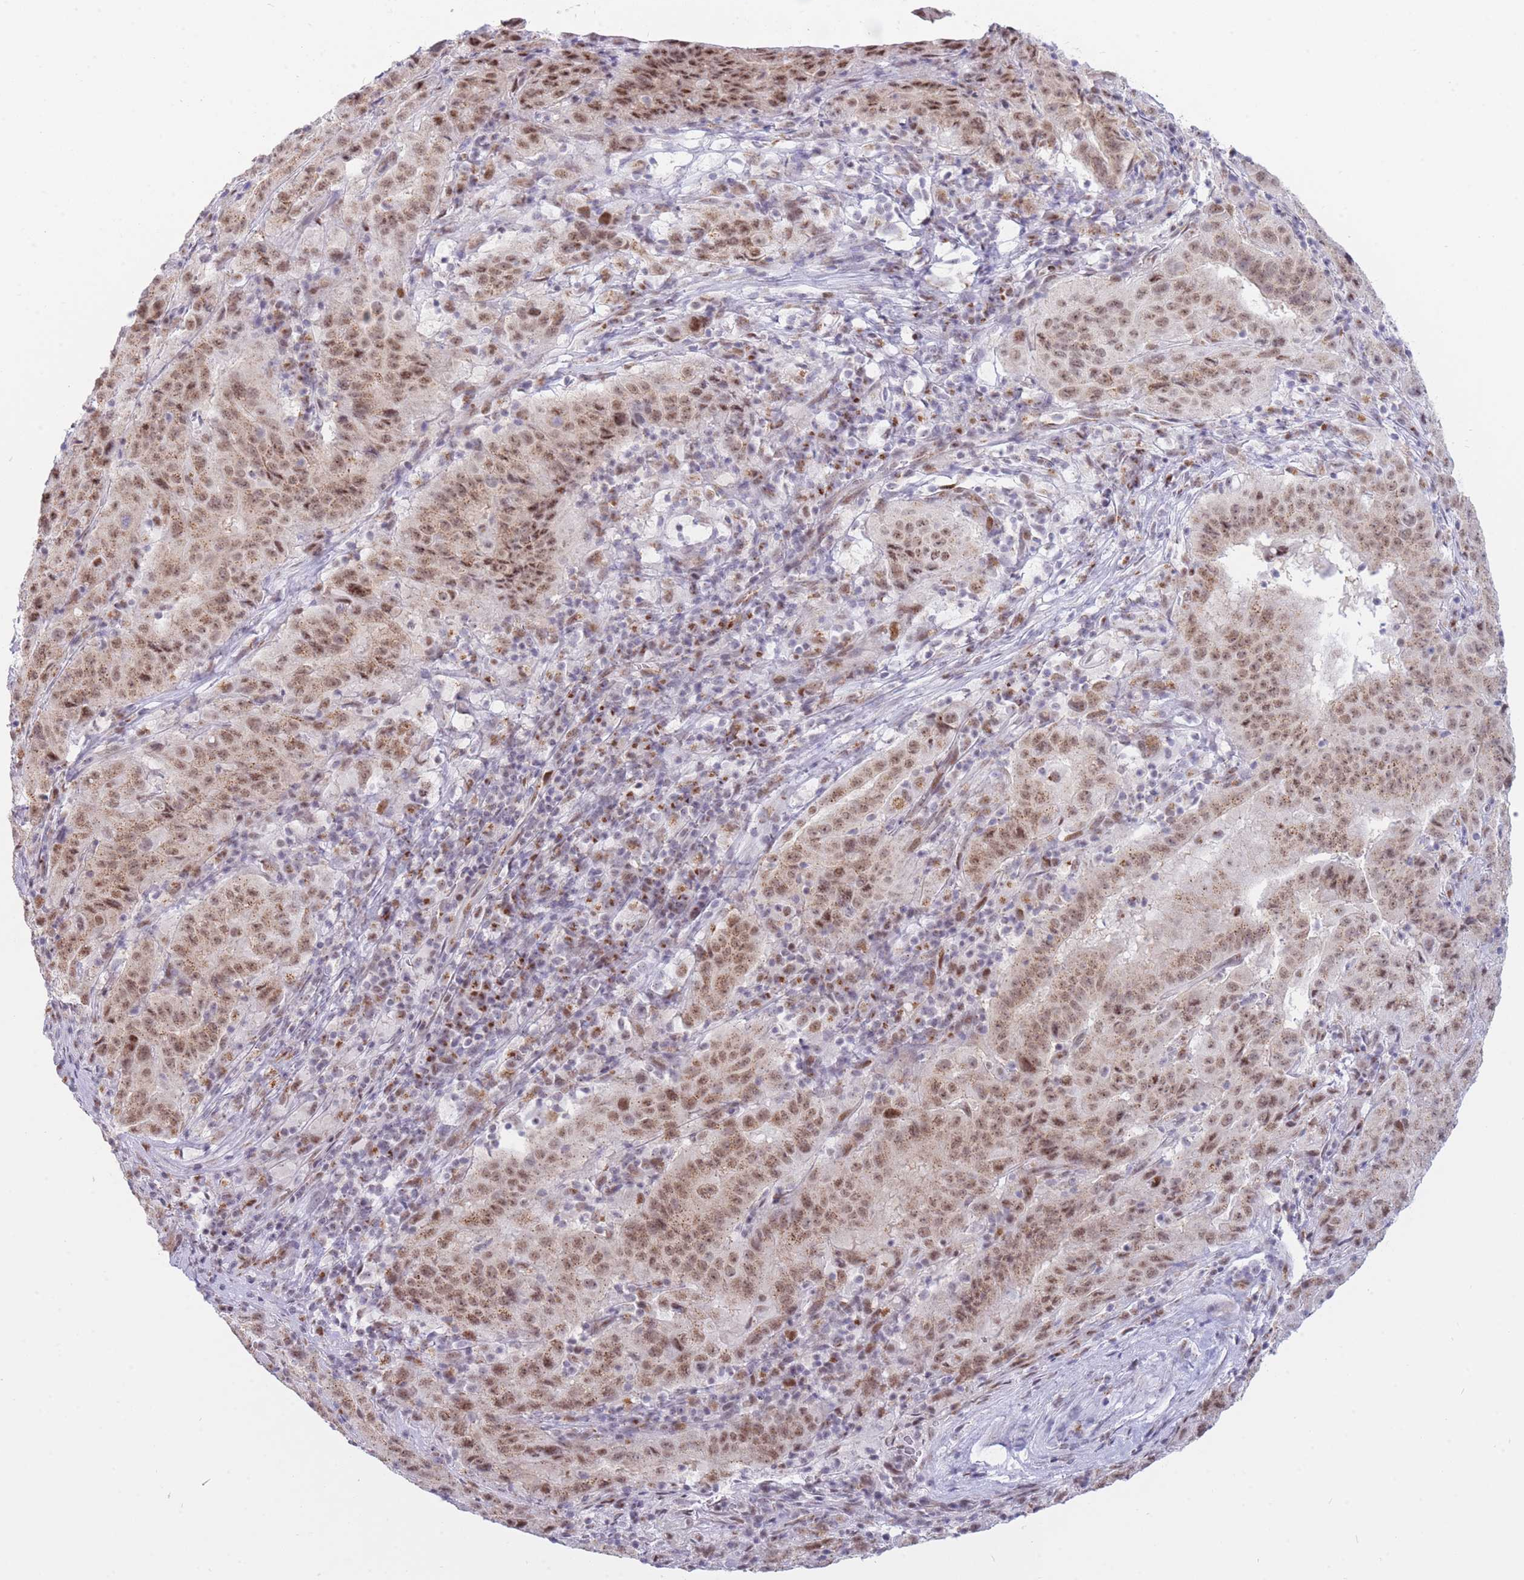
{"staining": {"intensity": "moderate", "quantity": ">75%", "location": "cytoplasmic/membranous,nuclear"}, "tissue": "pancreatic cancer", "cell_type": "Tumor cells", "image_type": "cancer", "snomed": [{"axis": "morphology", "description": "Adenocarcinoma, NOS"}, {"axis": "topography", "description": "Pancreas"}], "caption": "This histopathology image displays pancreatic cancer stained with immunohistochemistry to label a protein in brown. The cytoplasmic/membranous and nuclear of tumor cells show moderate positivity for the protein. Nuclei are counter-stained blue.", "gene": "INO80C", "patient": {"sex": "male", "age": 63}}